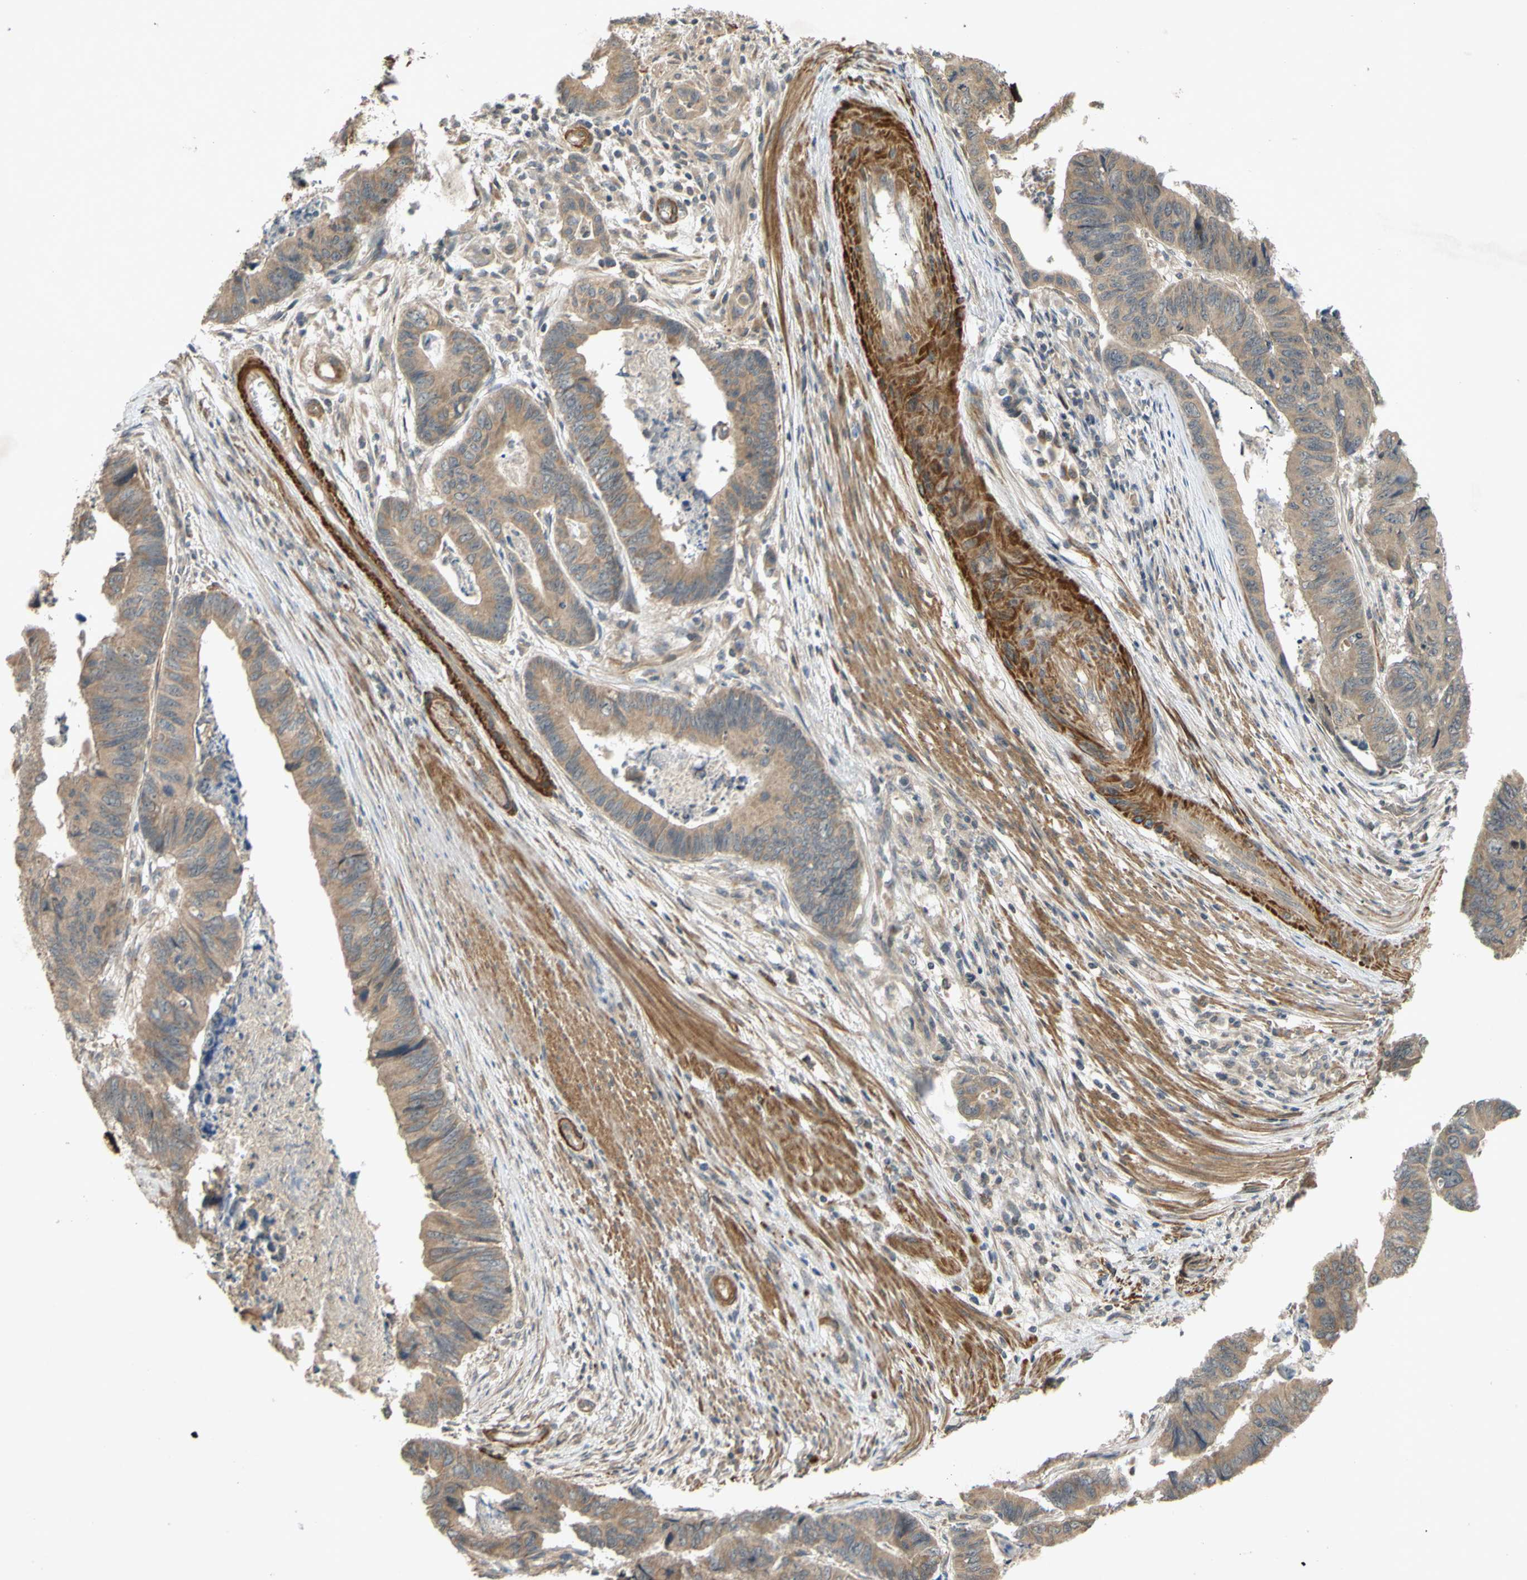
{"staining": {"intensity": "weak", "quantity": ">75%", "location": "cytoplasmic/membranous"}, "tissue": "stomach cancer", "cell_type": "Tumor cells", "image_type": "cancer", "snomed": [{"axis": "morphology", "description": "Adenocarcinoma, NOS"}, {"axis": "topography", "description": "Stomach, lower"}], "caption": "An image showing weak cytoplasmic/membranous positivity in approximately >75% of tumor cells in stomach adenocarcinoma, as visualized by brown immunohistochemical staining.", "gene": "PARD6A", "patient": {"sex": "male", "age": 77}}